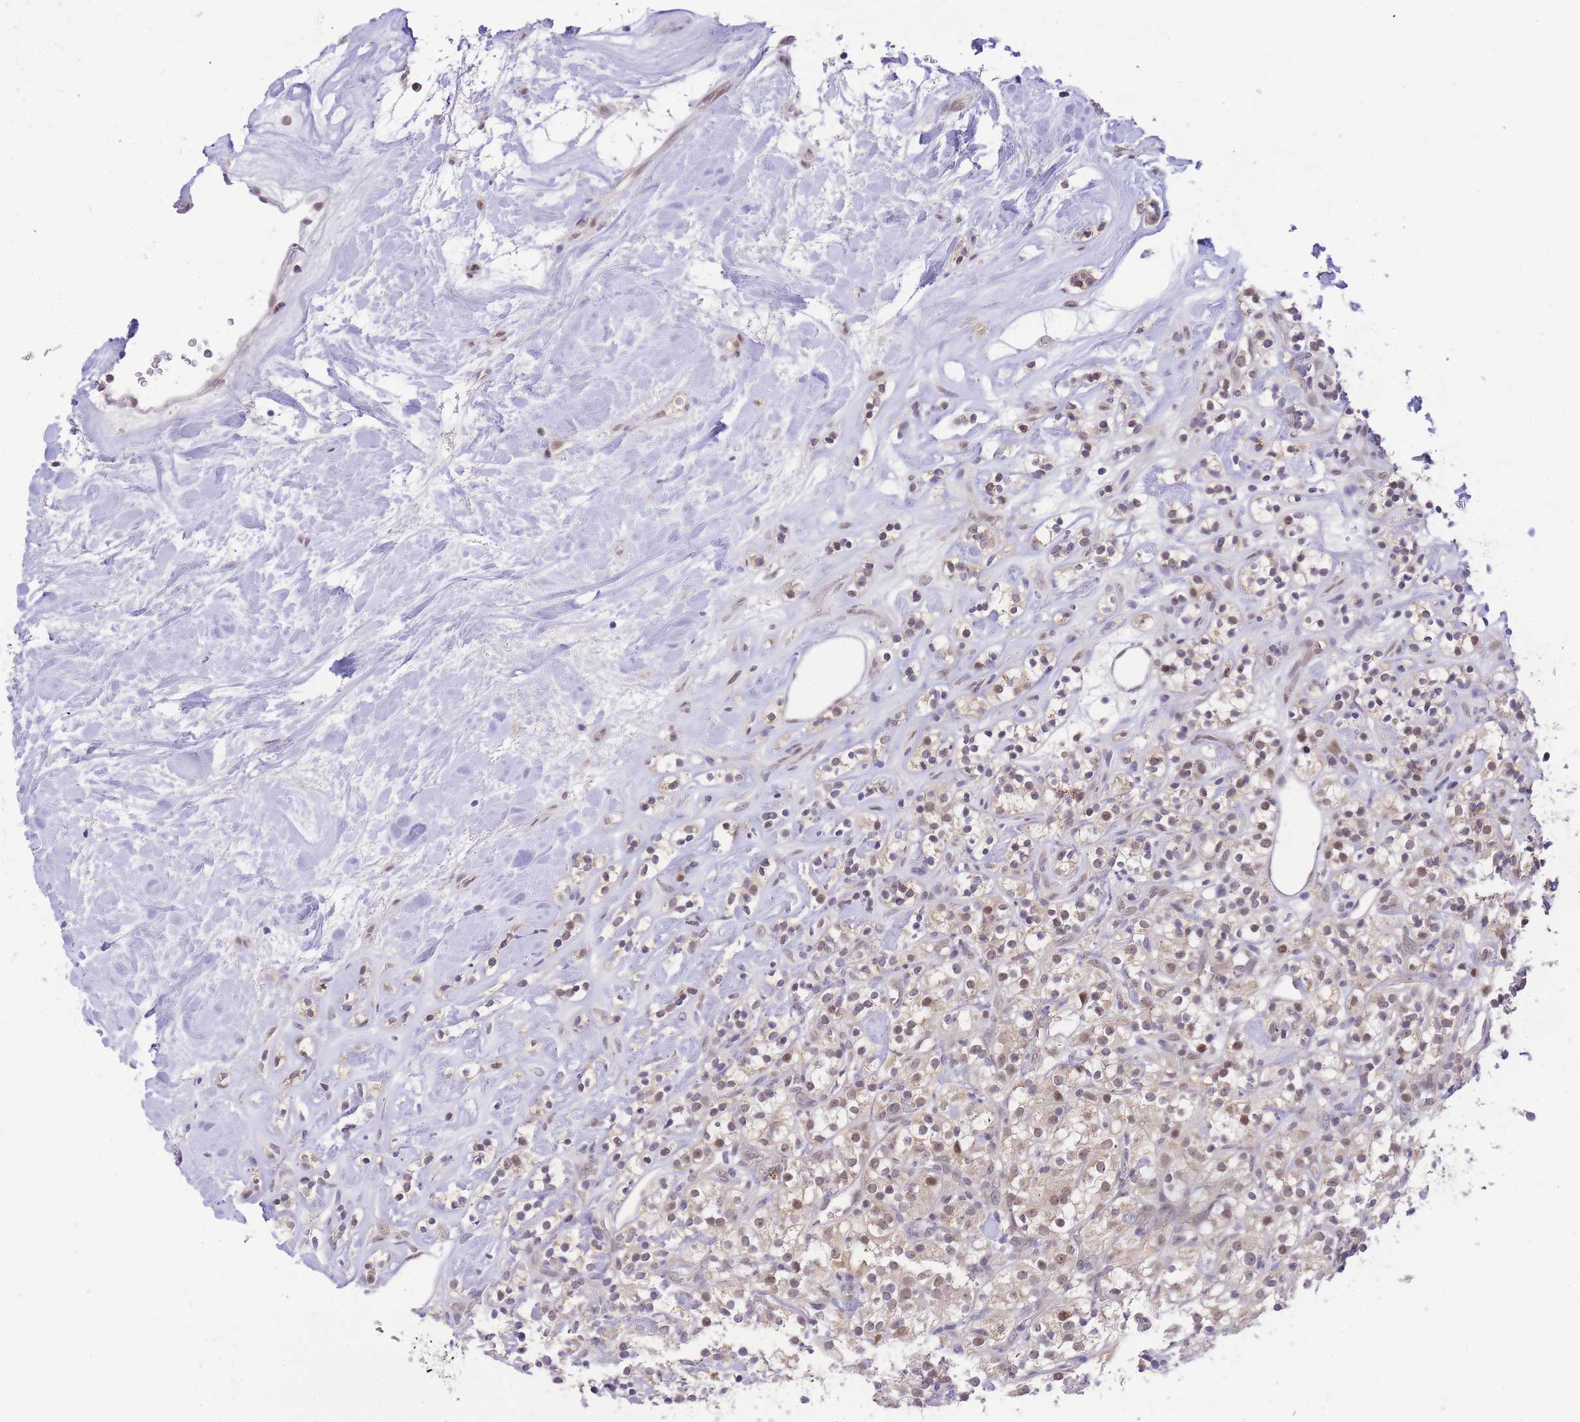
{"staining": {"intensity": "weak", "quantity": ">75%", "location": "cytoplasmic/membranous,nuclear"}, "tissue": "renal cancer", "cell_type": "Tumor cells", "image_type": "cancer", "snomed": [{"axis": "morphology", "description": "Adenocarcinoma, NOS"}, {"axis": "topography", "description": "Kidney"}], "caption": "Immunohistochemistry (IHC) (DAB) staining of human adenocarcinoma (renal) displays weak cytoplasmic/membranous and nuclear protein expression in about >75% of tumor cells.", "gene": "PUS10", "patient": {"sex": "male", "age": 77}}